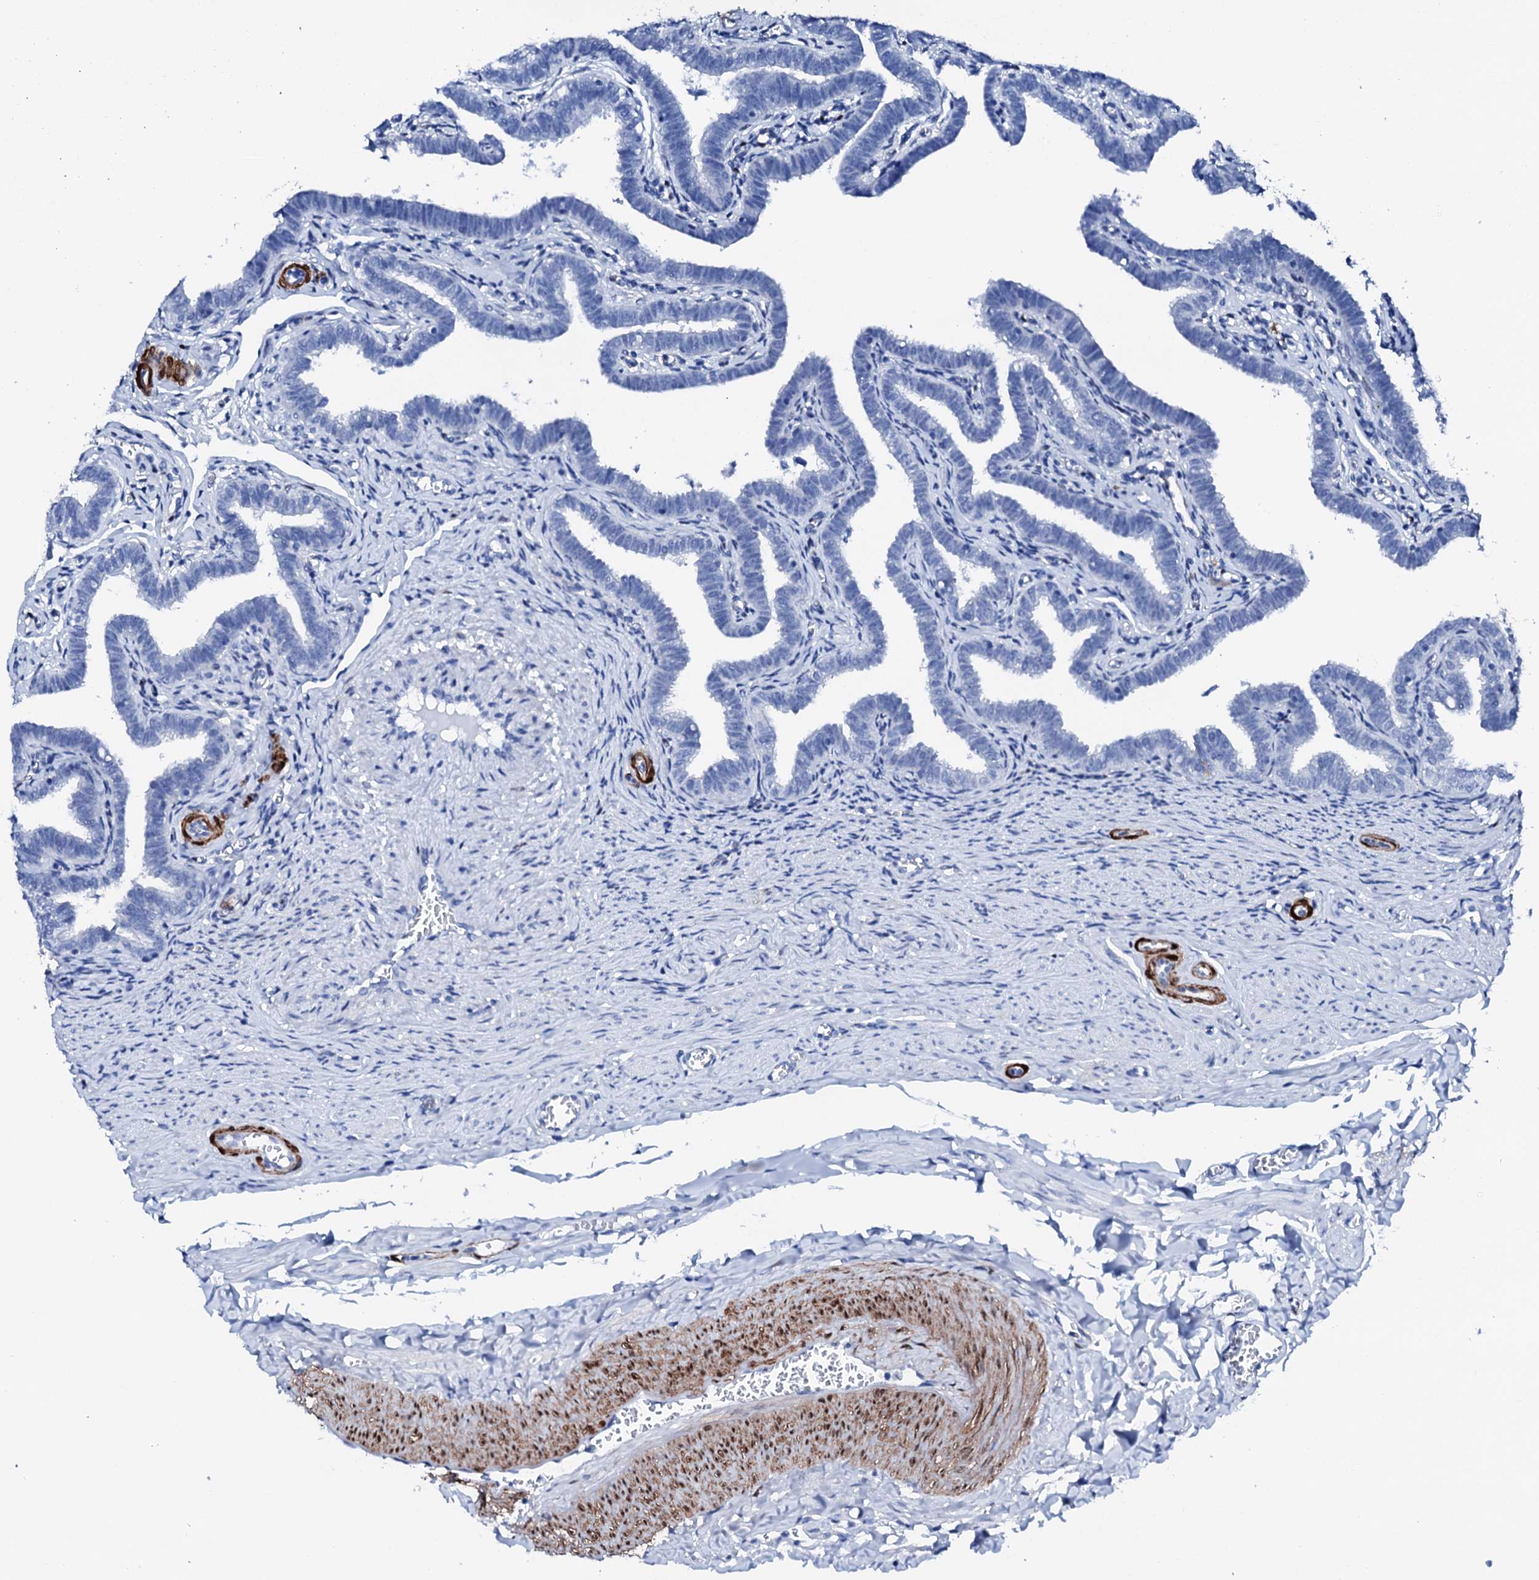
{"staining": {"intensity": "negative", "quantity": "none", "location": "none"}, "tissue": "fallopian tube", "cell_type": "Glandular cells", "image_type": "normal", "snomed": [{"axis": "morphology", "description": "Normal tissue, NOS"}, {"axis": "topography", "description": "Fallopian tube"}], "caption": "This is an IHC photomicrograph of normal fallopian tube. There is no positivity in glandular cells.", "gene": "NRIP2", "patient": {"sex": "female", "age": 36}}